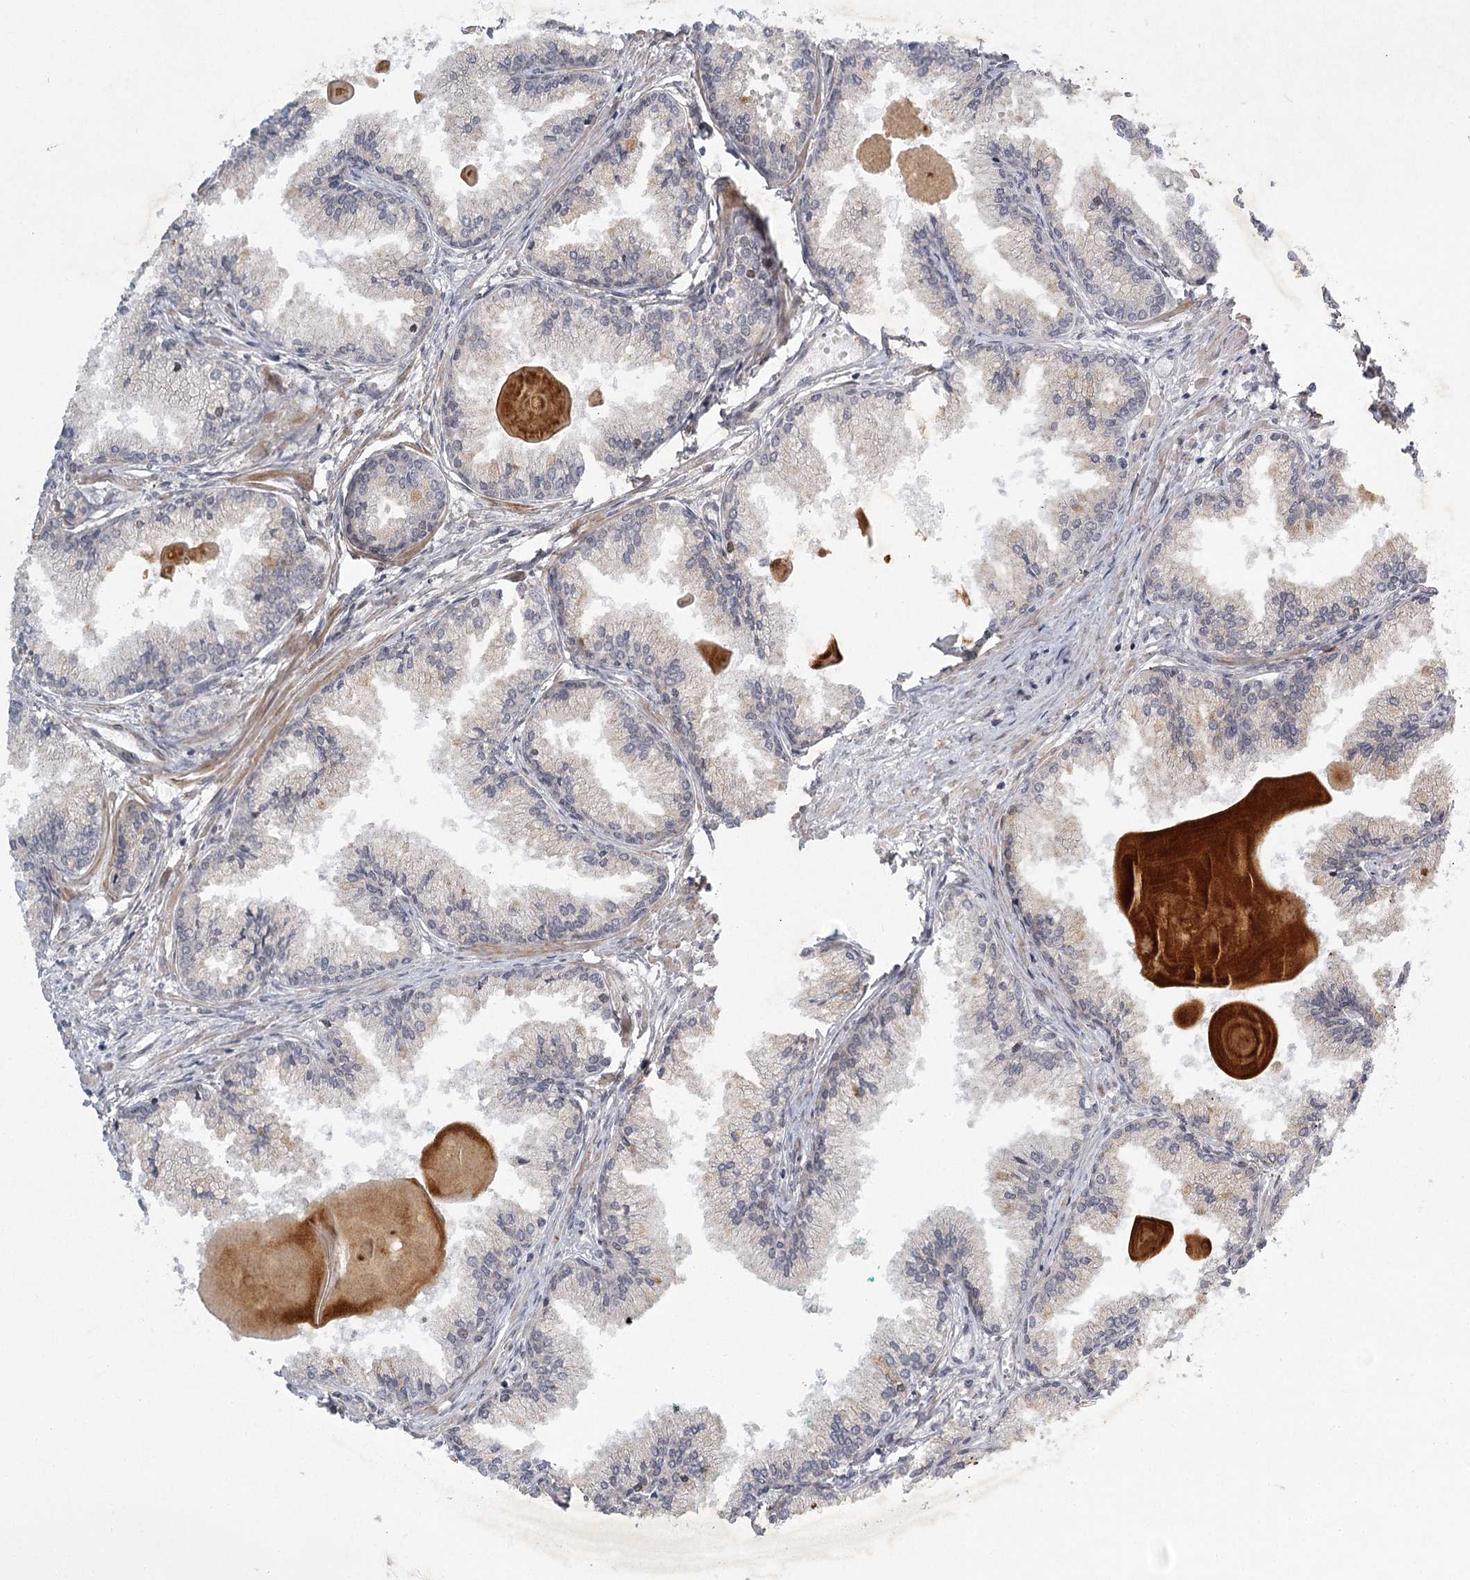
{"staining": {"intensity": "weak", "quantity": "25%-75%", "location": "cytoplasmic/membranous"}, "tissue": "prostate cancer", "cell_type": "Tumor cells", "image_type": "cancer", "snomed": [{"axis": "morphology", "description": "Adenocarcinoma, High grade"}, {"axis": "topography", "description": "Prostate"}], "caption": "About 25%-75% of tumor cells in human prostate cancer (adenocarcinoma (high-grade)) display weak cytoplasmic/membranous protein positivity as visualized by brown immunohistochemical staining.", "gene": "MEPE", "patient": {"sex": "male", "age": 68}}